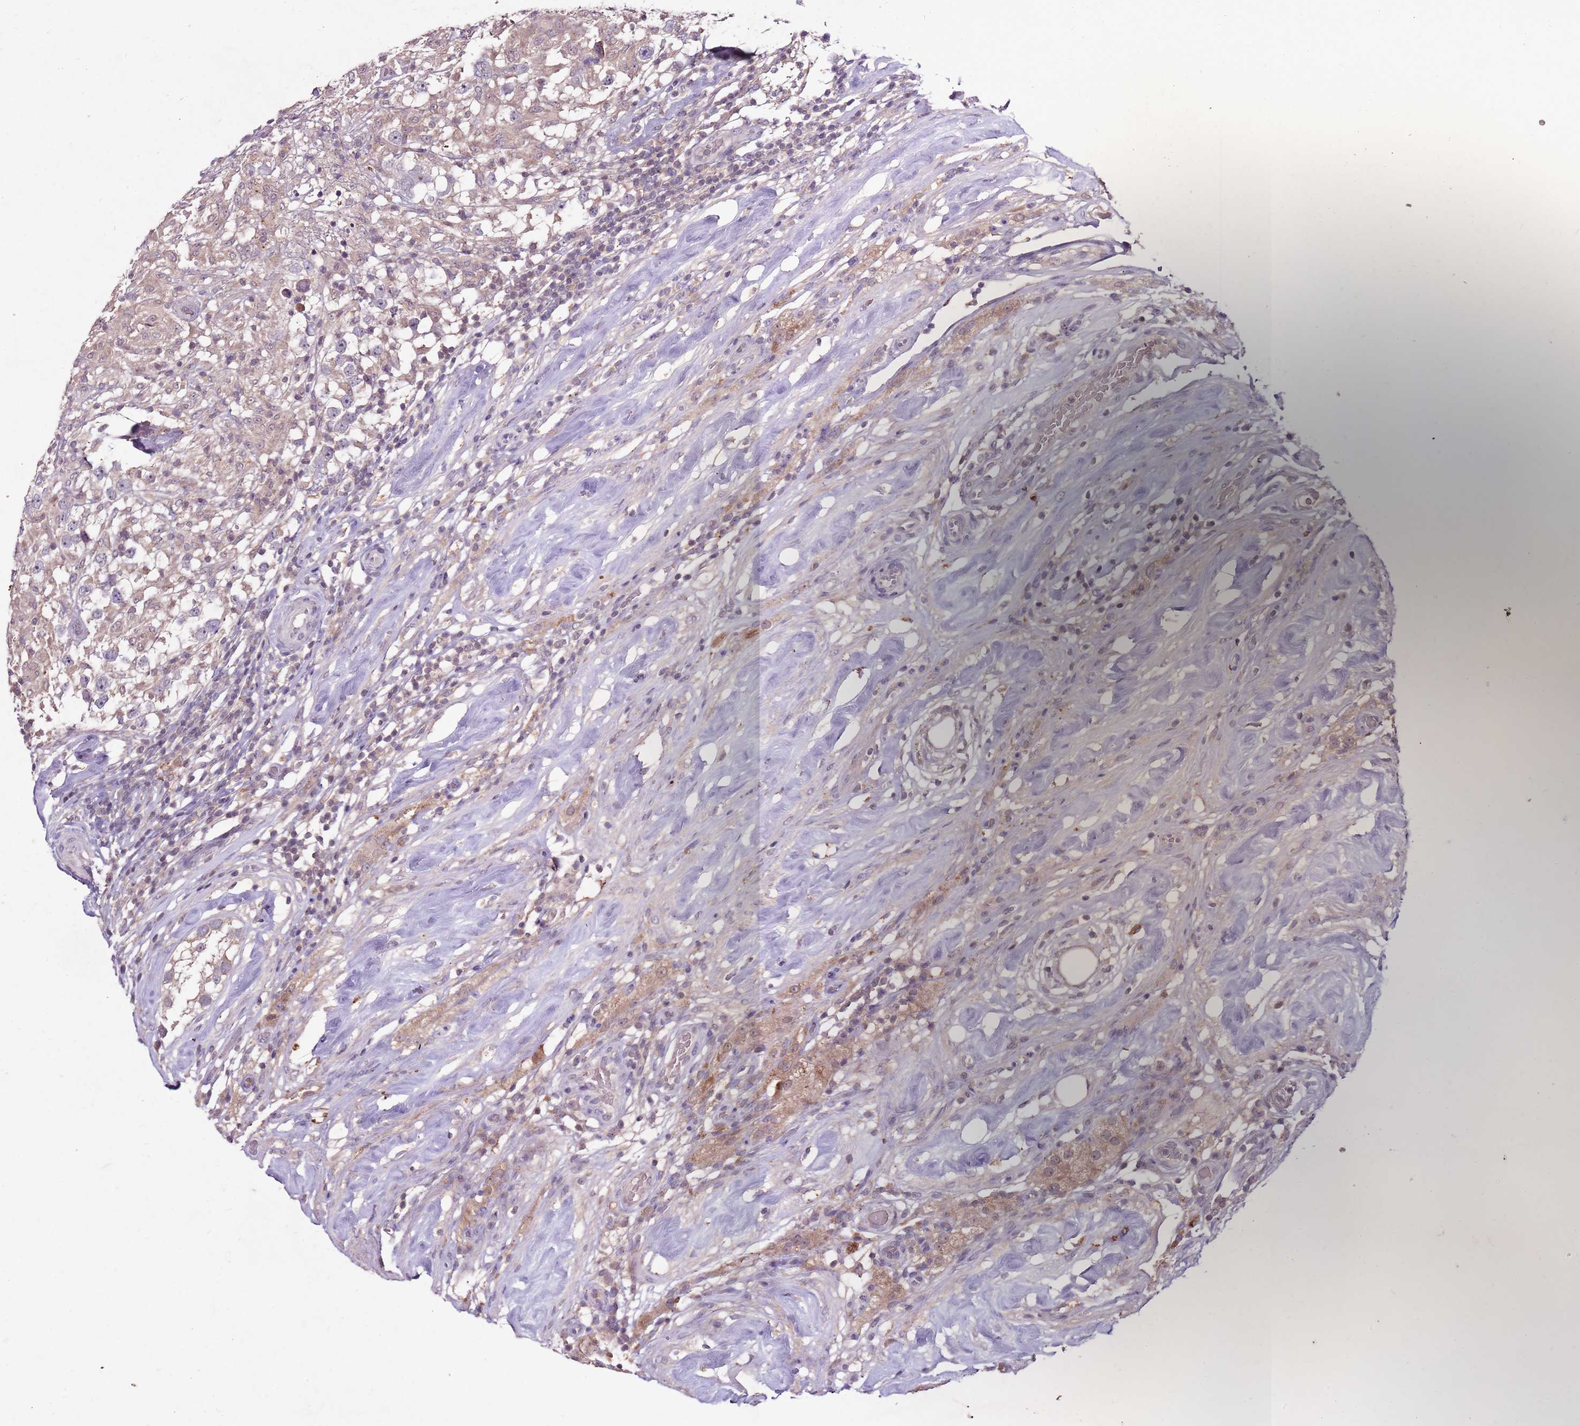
{"staining": {"intensity": "weak", "quantity": "25%-75%", "location": "cytoplasmic/membranous"}, "tissue": "testis cancer", "cell_type": "Tumor cells", "image_type": "cancer", "snomed": [{"axis": "morphology", "description": "Seminoma, NOS"}, {"axis": "topography", "description": "Testis"}], "caption": "Testis cancer (seminoma) was stained to show a protein in brown. There is low levels of weak cytoplasmic/membranous positivity in approximately 25%-75% of tumor cells. The staining is performed using DAB brown chromogen to label protein expression. The nuclei are counter-stained blue using hematoxylin.", "gene": "NRDE2", "patient": {"sex": "male", "age": 46}}